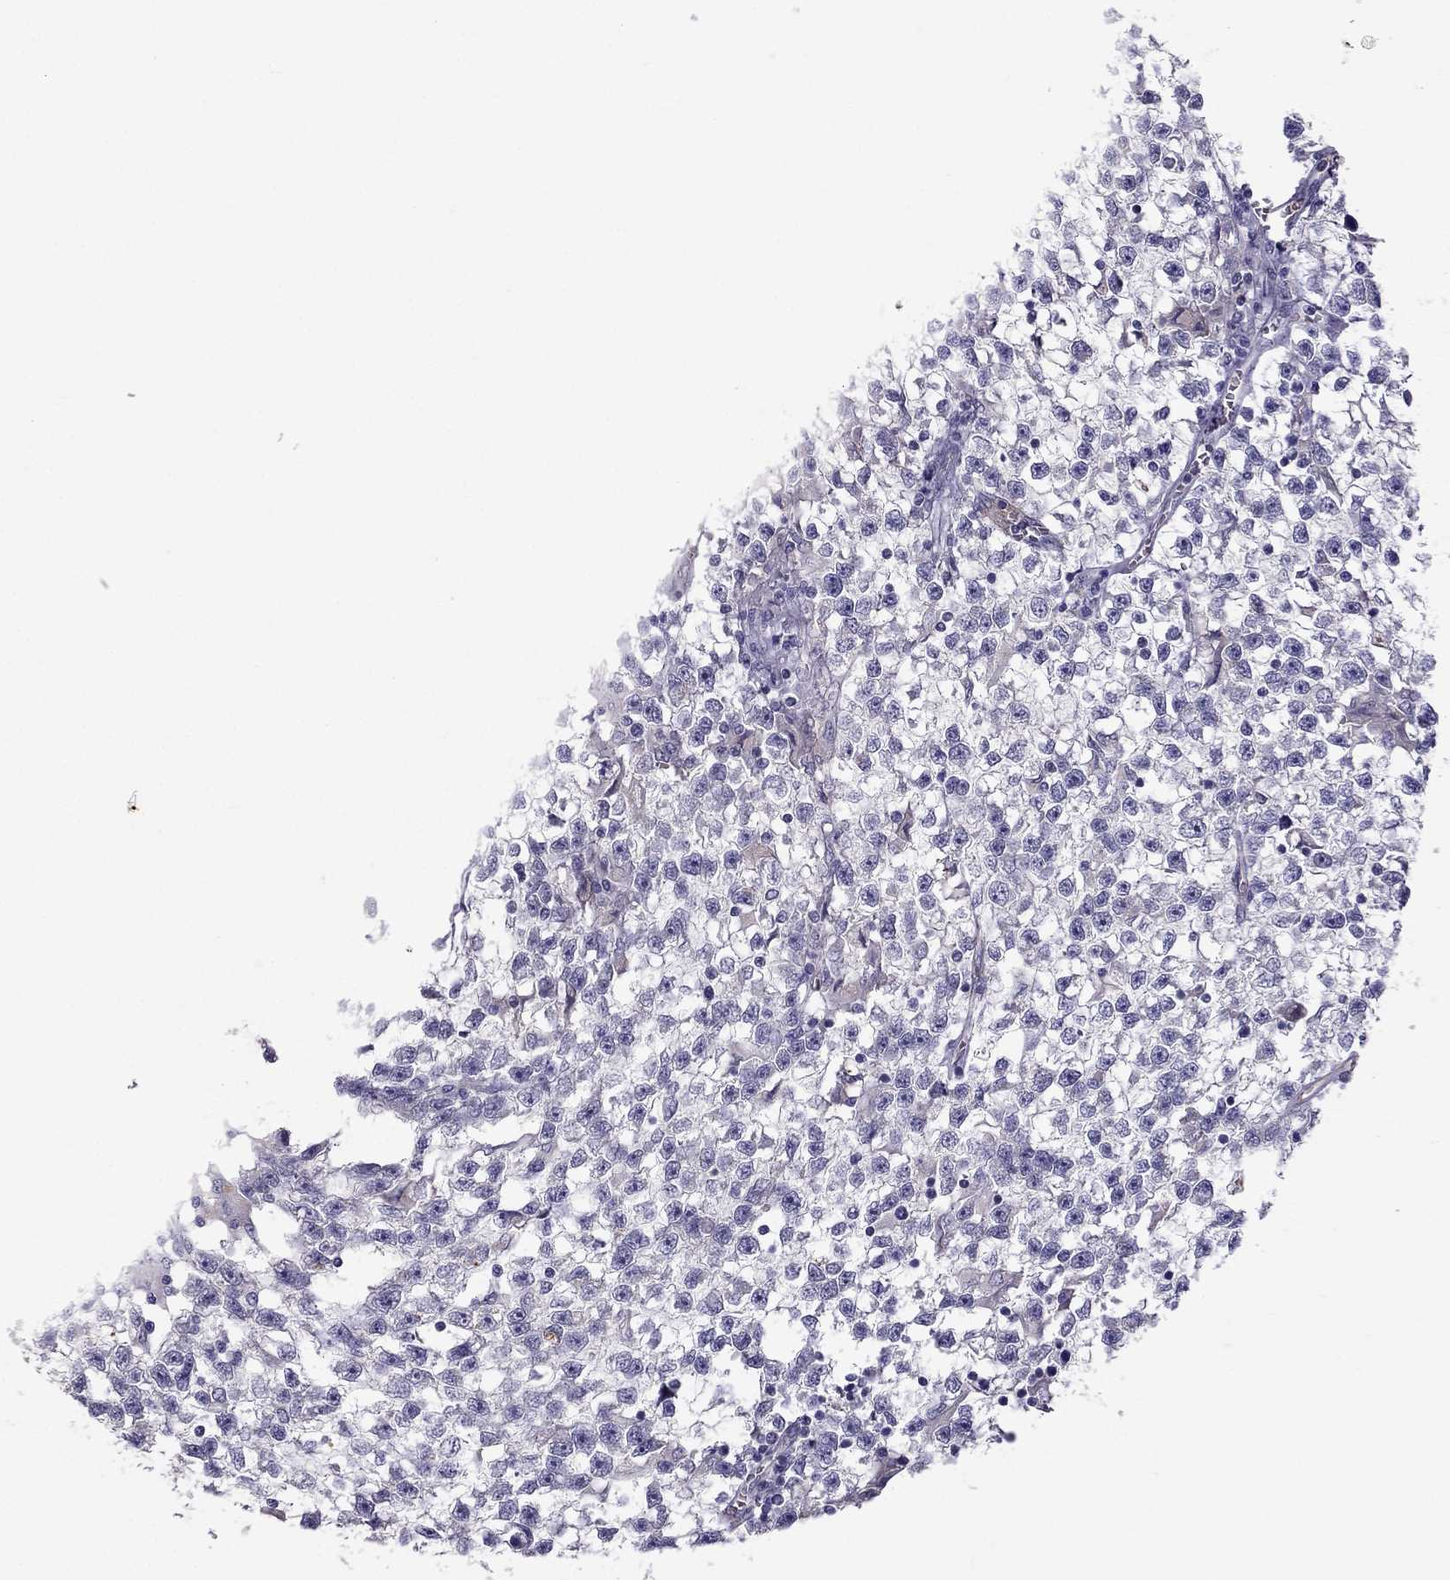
{"staining": {"intensity": "negative", "quantity": "none", "location": "none"}, "tissue": "testis cancer", "cell_type": "Tumor cells", "image_type": "cancer", "snomed": [{"axis": "morphology", "description": "Seminoma, NOS"}, {"axis": "topography", "description": "Testis"}], "caption": "This is an IHC micrograph of human testis cancer. There is no positivity in tumor cells.", "gene": "STOML3", "patient": {"sex": "male", "age": 31}}